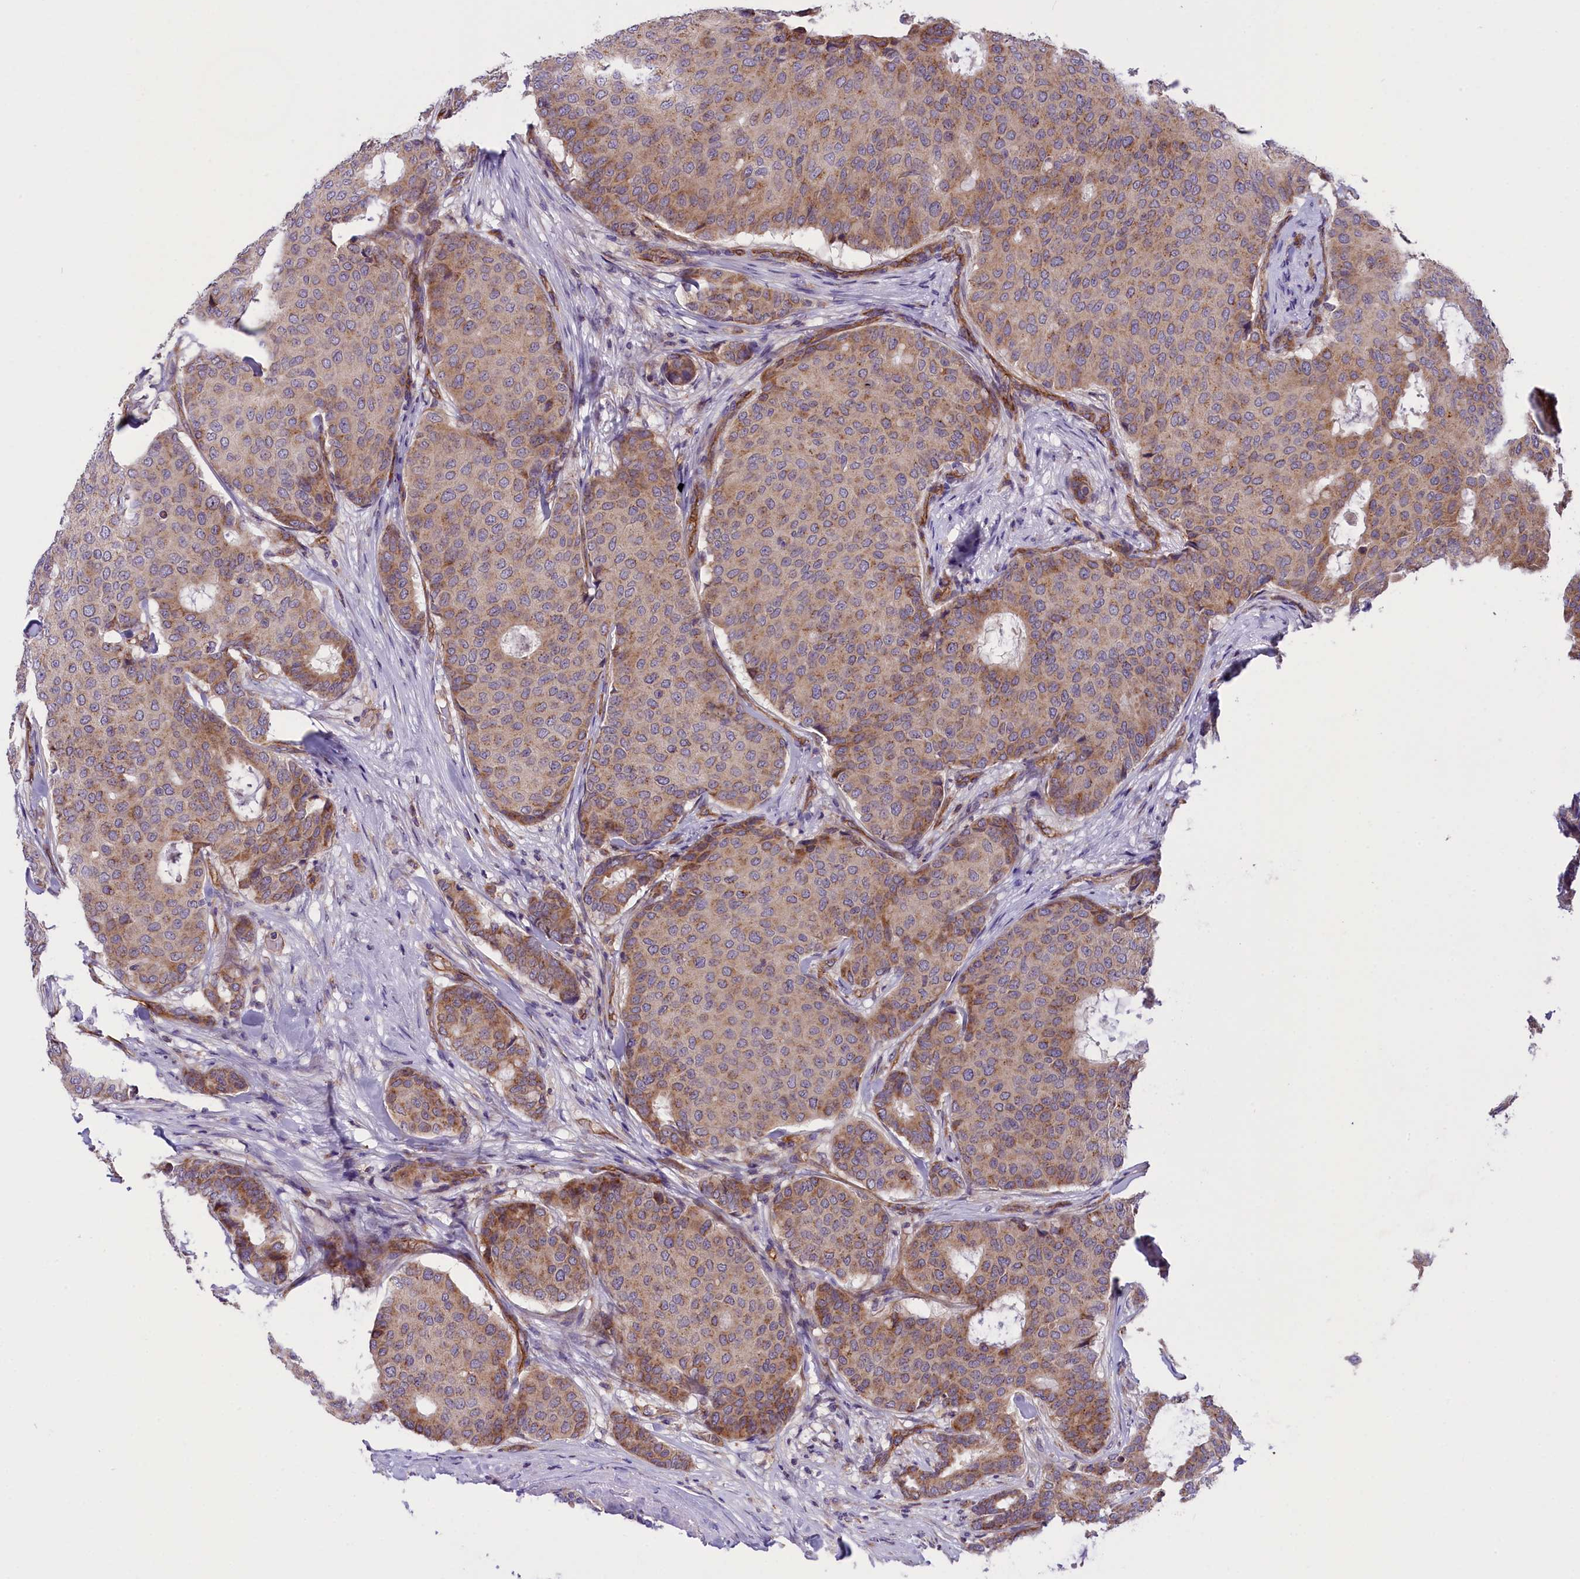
{"staining": {"intensity": "weak", "quantity": "25%-75%", "location": "cytoplasmic/membranous"}, "tissue": "breast cancer", "cell_type": "Tumor cells", "image_type": "cancer", "snomed": [{"axis": "morphology", "description": "Duct carcinoma"}, {"axis": "topography", "description": "Breast"}], "caption": "This is an image of IHC staining of breast intraductal carcinoma, which shows weak staining in the cytoplasmic/membranous of tumor cells.", "gene": "DNAJB9", "patient": {"sex": "female", "age": 75}}